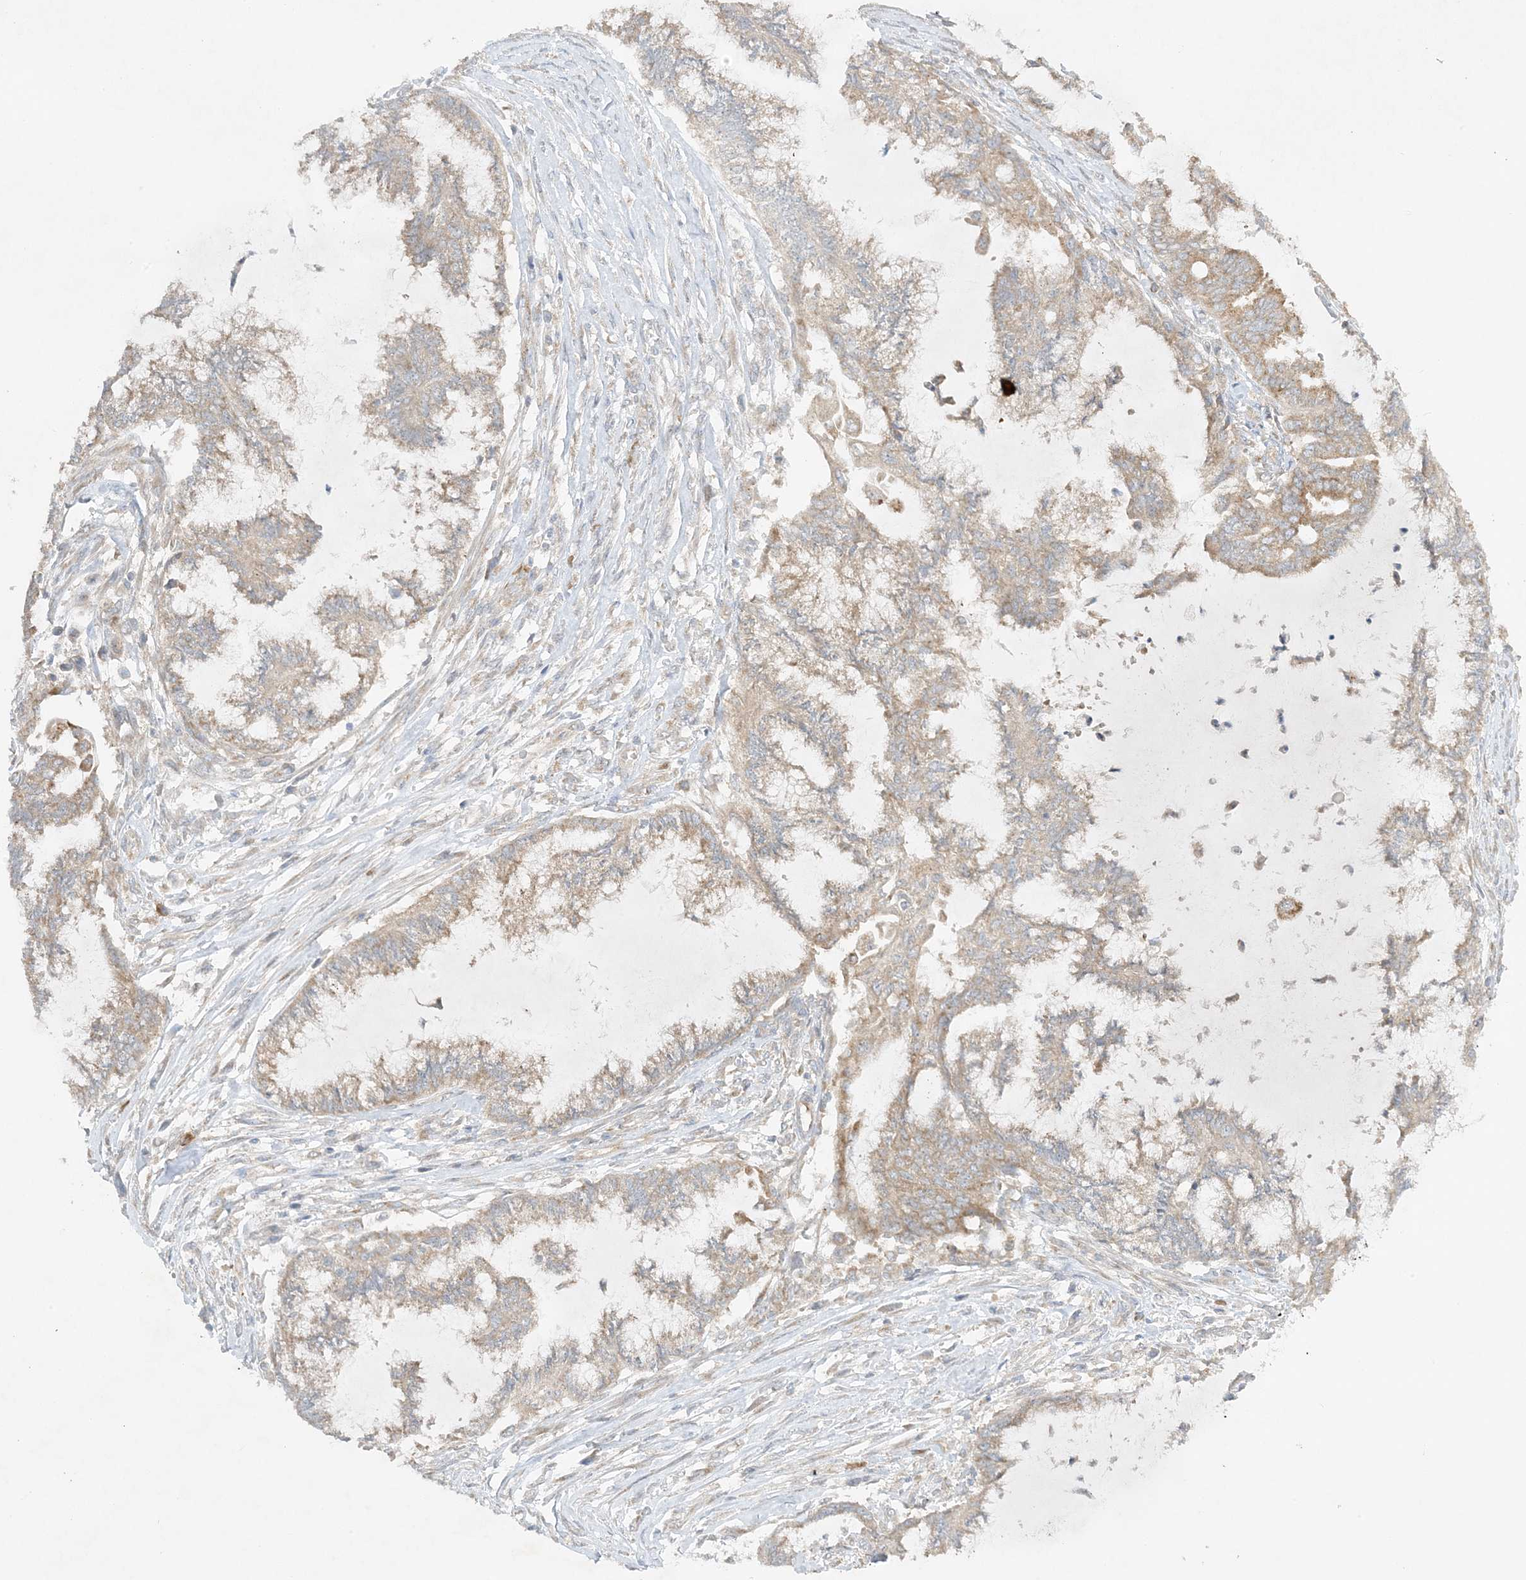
{"staining": {"intensity": "weak", "quantity": ">75%", "location": "cytoplasmic/membranous"}, "tissue": "endometrial cancer", "cell_type": "Tumor cells", "image_type": "cancer", "snomed": [{"axis": "morphology", "description": "Adenocarcinoma, NOS"}, {"axis": "topography", "description": "Endometrium"}], "caption": "IHC of human endometrial adenocarcinoma exhibits low levels of weak cytoplasmic/membranous staining in about >75% of tumor cells. (DAB (3,3'-diaminobenzidine) = brown stain, brightfield microscopy at high magnification).", "gene": "RPP40", "patient": {"sex": "female", "age": 86}}